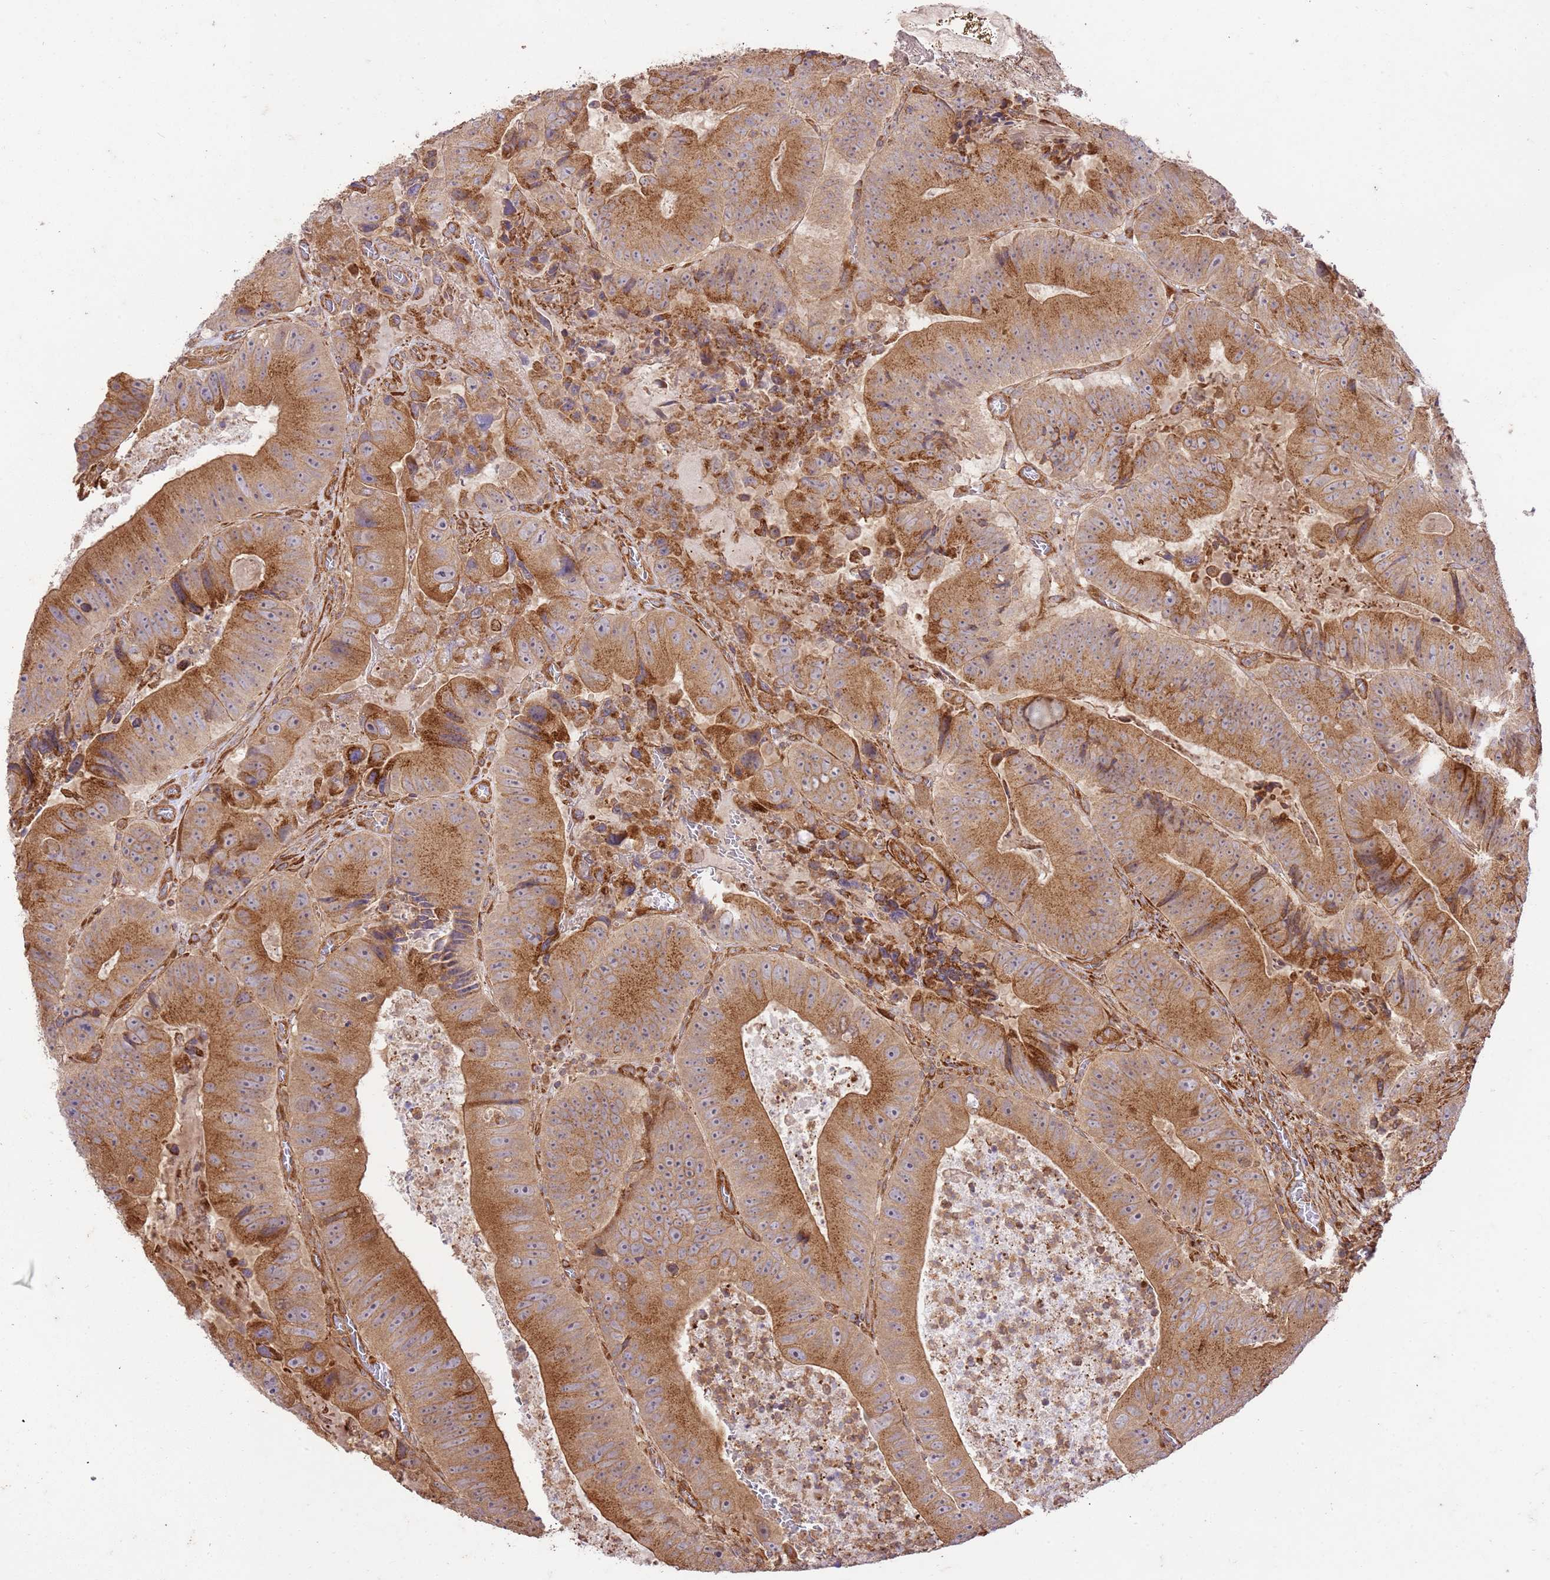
{"staining": {"intensity": "moderate", "quantity": ">75%", "location": "cytoplasmic/membranous"}, "tissue": "colorectal cancer", "cell_type": "Tumor cells", "image_type": "cancer", "snomed": [{"axis": "morphology", "description": "Adenocarcinoma, NOS"}, {"axis": "topography", "description": "Colon"}], "caption": "Colorectal cancer (adenocarcinoma) stained for a protein displays moderate cytoplasmic/membranous positivity in tumor cells. Immunohistochemistry (ihc) stains the protein of interest in brown and the nuclei are stained blue.", "gene": "ZBTB39", "patient": {"sex": "female", "age": 86}}